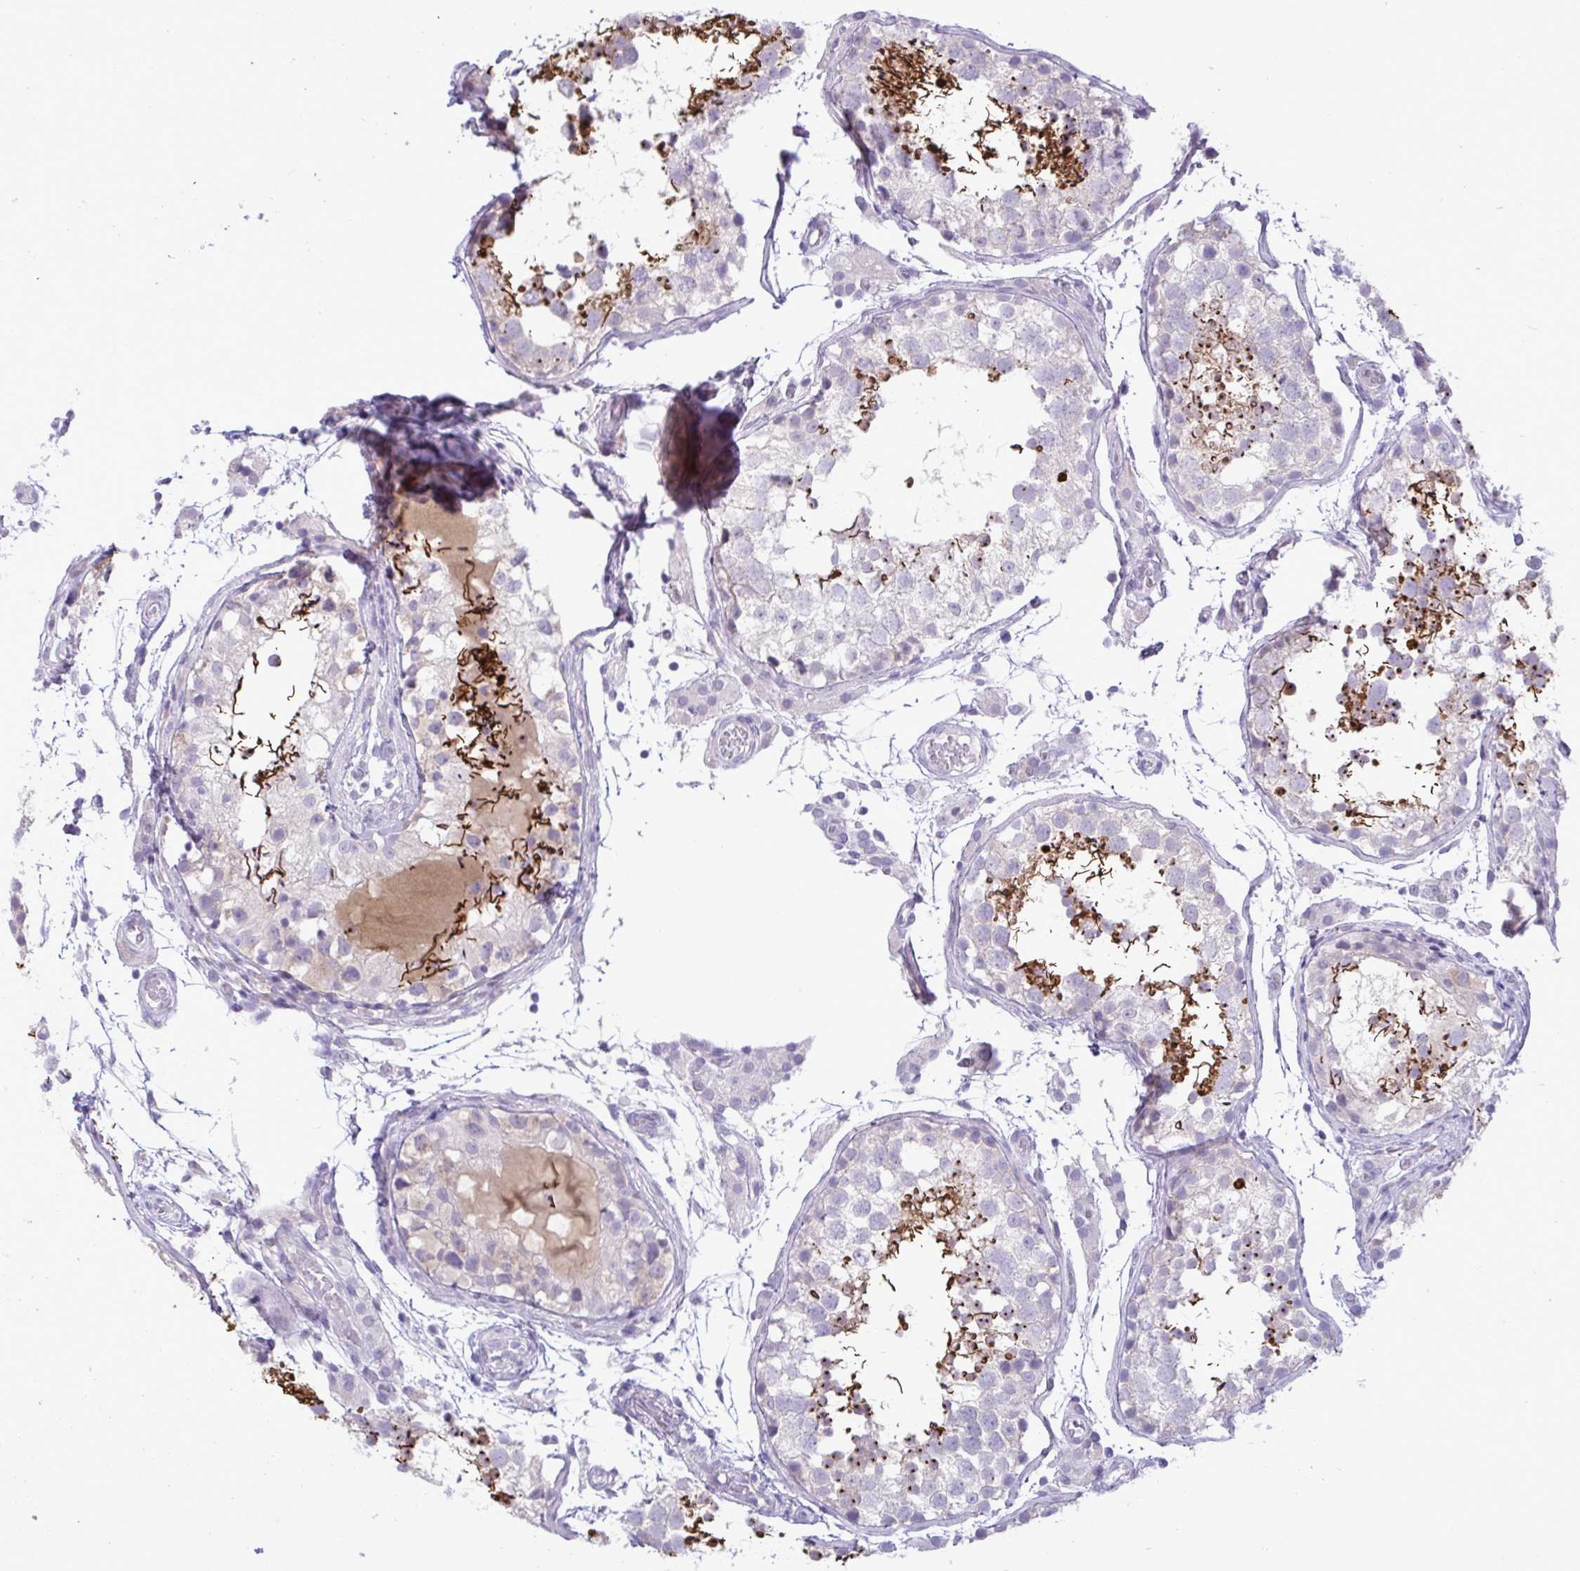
{"staining": {"intensity": "strong", "quantity": "25%-75%", "location": "cytoplasmic/membranous"}, "tissue": "testis", "cell_type": "Cells in seminiferous ducts", "image_type": "normal", "snomed": [{"axis": "morphology", "description": "Normal tissue, NOS"}, {"axis": "morphology", "description": "Seminoma, NOS"}, {"axis": "topography", "description": "Testis"}], "caption": "A high-resolution photomicrograph shows IHC staining of normal testis, which displays strong cytoplasmic/membranous staining in about 25%-75% of cells in seminiferous ducts.", "gene": "C4orf33", "patient": {"sex": "male", "age": 29}}